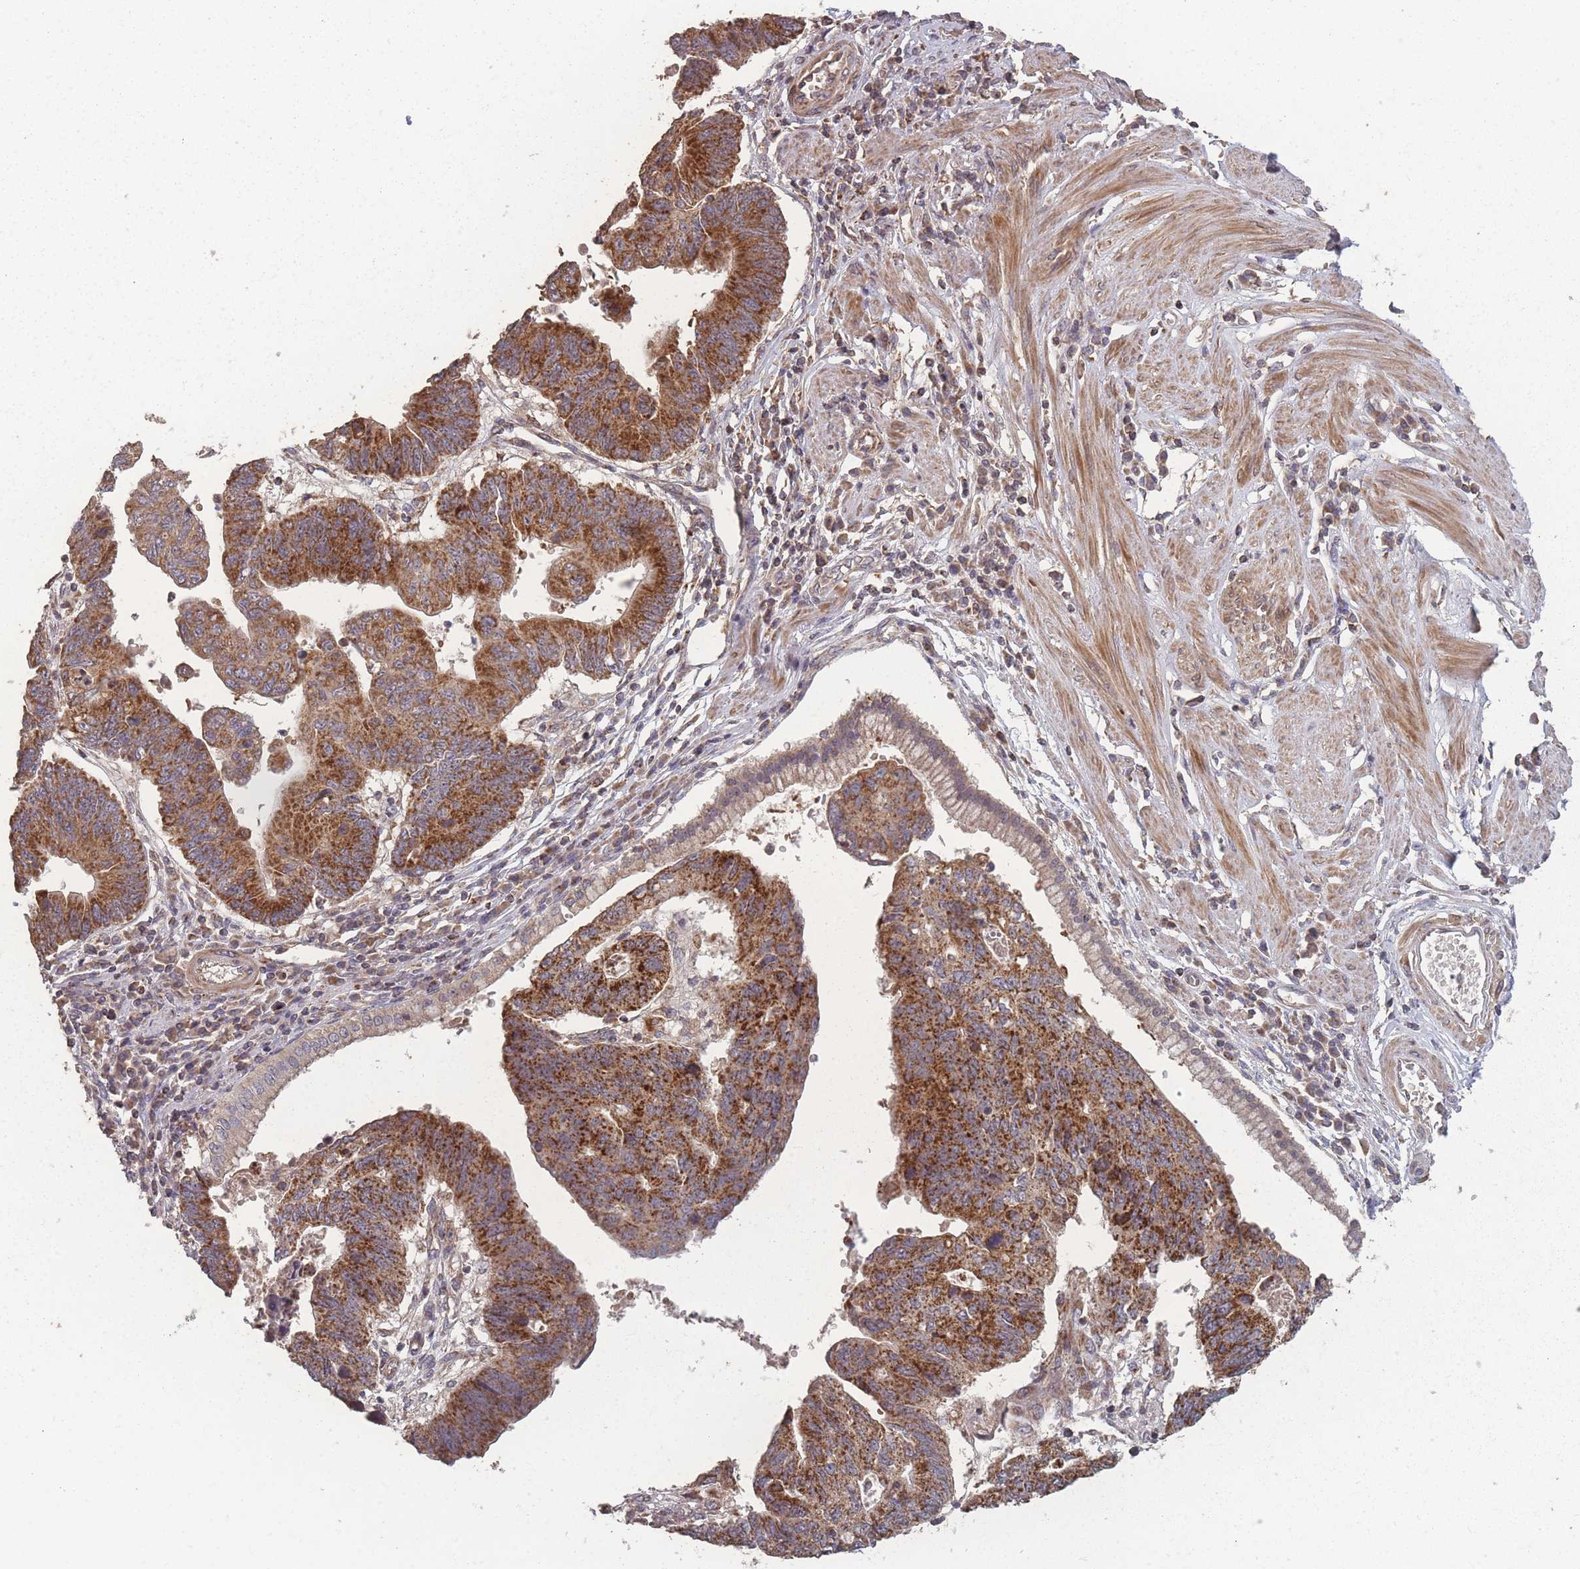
{"staining": {"intensity": "strong", "quantity": ">75%", "location": "cytoplasmic/membranous"}, "tissue": "stomach cancer", "cell_type": "Tumor cells", "image_type": "cancer", "snomed": [{"axis": "morphology", "description": "Adenocarcinoma, NOS"}, {"axis": "topography", "description": "Stomach"}], "caption": "Protein expression by IHC reveals strong cytoplasmic/membranous staining in approximately >75% of tumor cells in stomach adenocarcinoma.", "gene": "LYRM7", "patient": {"sex": "male", "age": 59}}